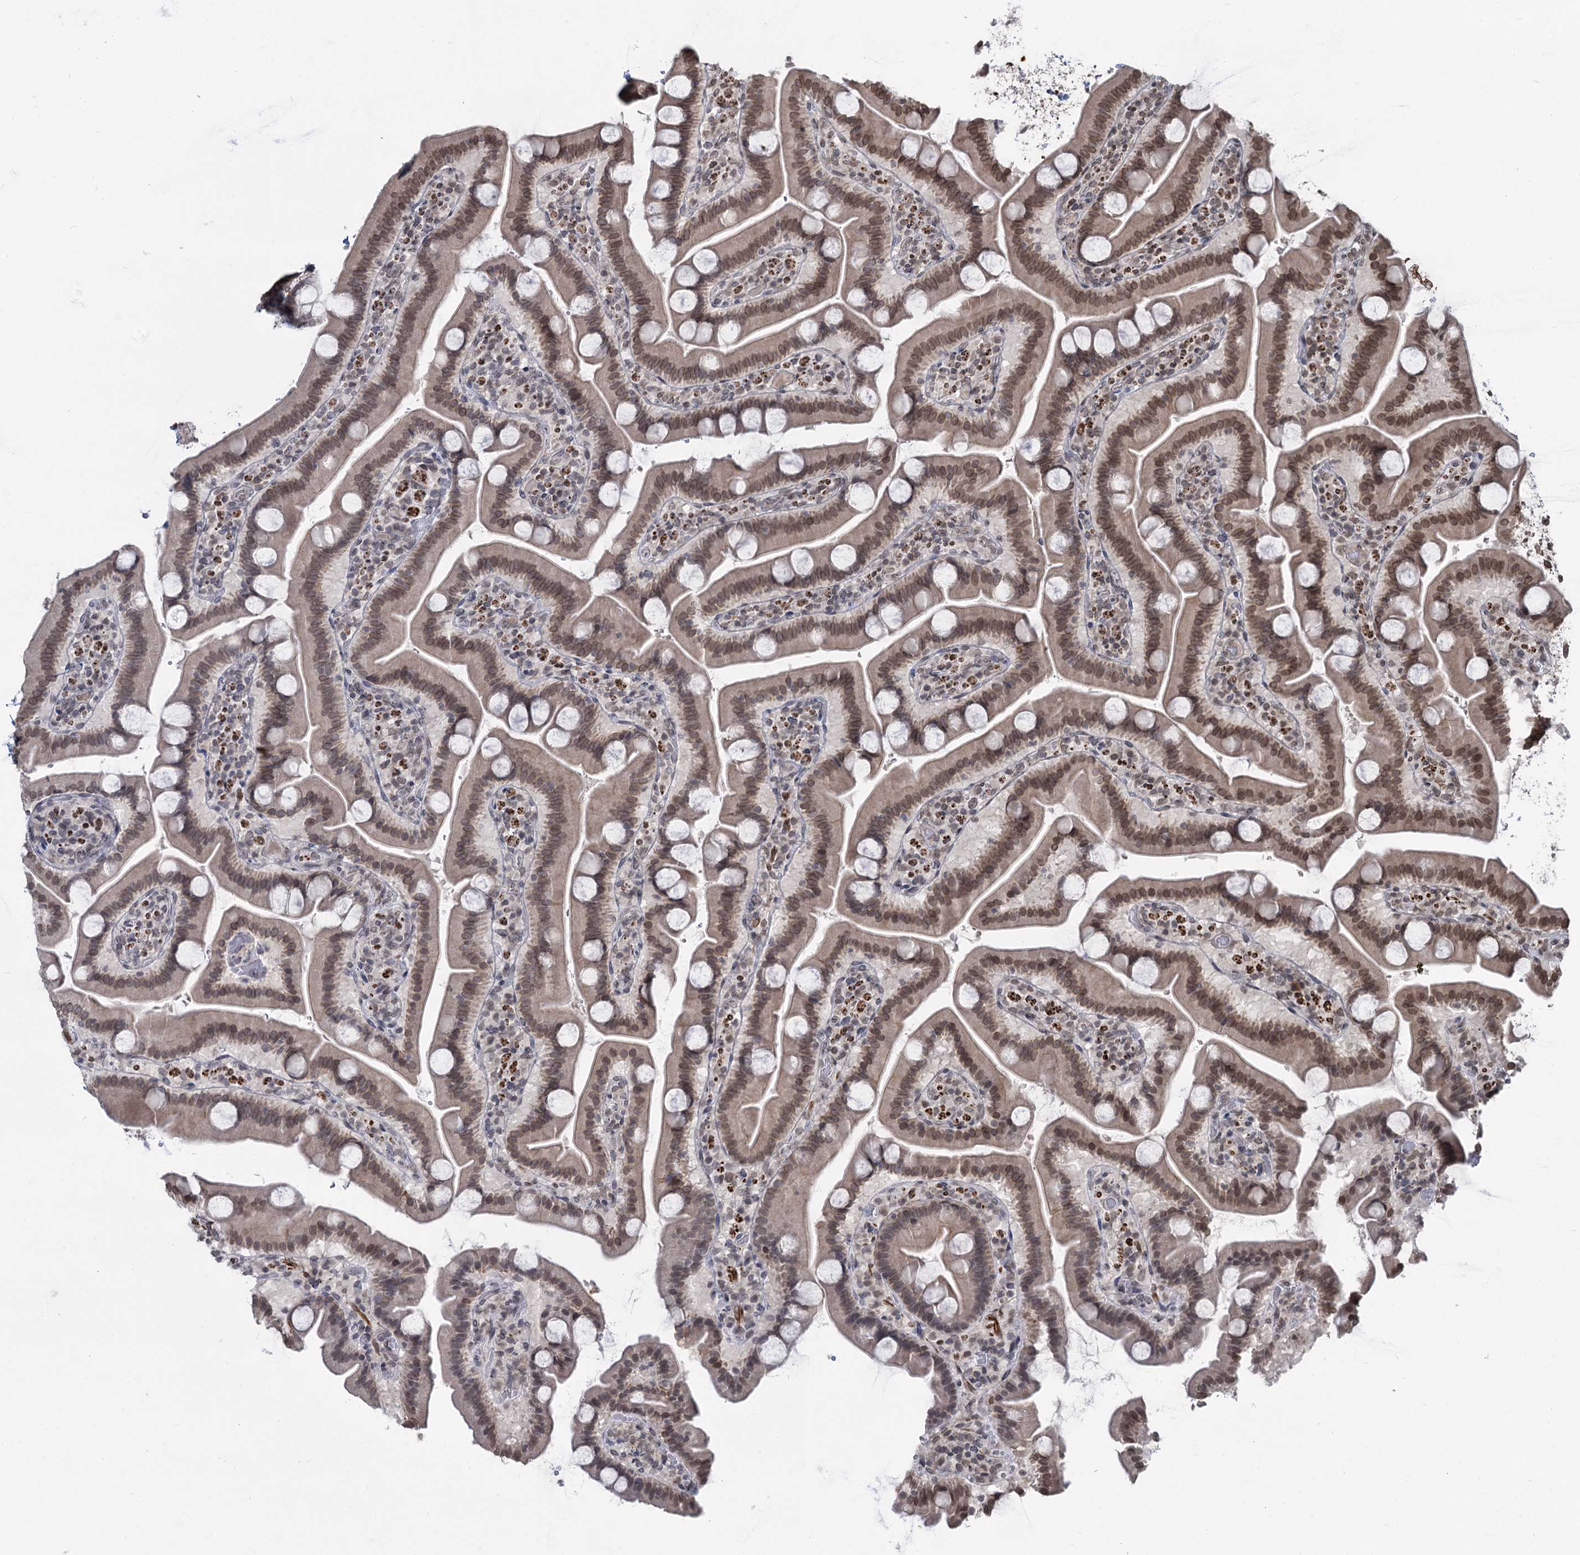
{"staining": {"intensity": "moderate", "quantity": ">75%", "location": "cytoplasmic/membranous,nuclear"}, "tissue": "duodenum", "cell_type": "Glandular cells", "image_type": "normal", "snomed": [{"axis": "morphology", "description": "Normal tissue, NOS"}, {"axis": "topography", "description": "Duodenum"}], "caption": "A micrograph of duodenum stained for a protein displays moderate cytoplasmic/membranous,nuclear brown staining in glandular cells. The staining was performed using DAB (3,3'-diaminobenzidine) to visualize the protein expression in brown, while the nuclei were stained in blue with hematoxylin (Magnification: 20x).", "gene": "RNF6", "patient": {"sex": "male", "age": 55}}